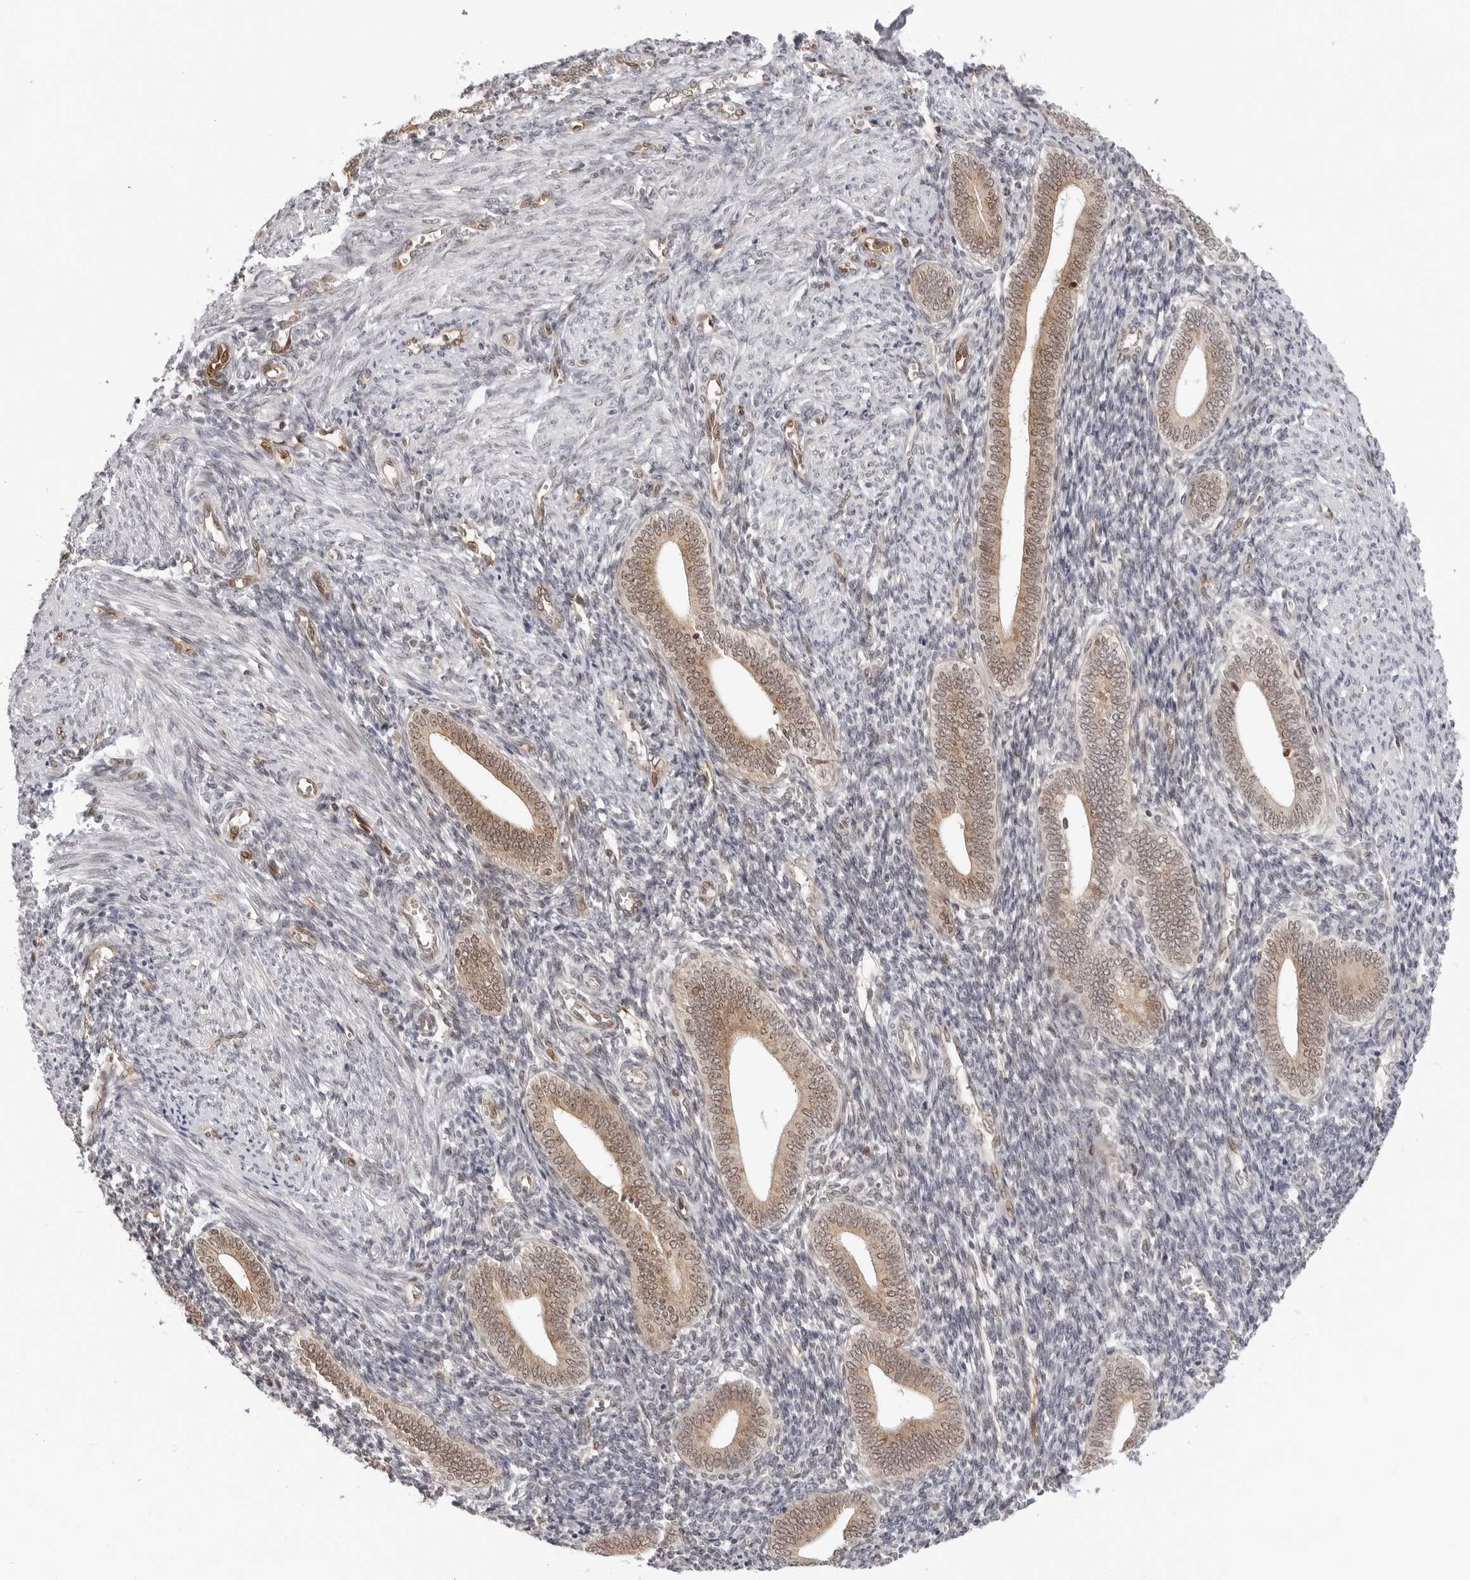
{"staining": {"intensity": "negative", "quantity": "none", "location": "none"}, "tissue": "endometrium", "cell_type": "Cells in endometrial stroma", "image_type": "normal", "snomed": [{"axis": "morphology", "description": "Normal tissue, NOS"}, {"axis": "topography", "description": "Uterus"}, {"axis": "topography", "description": "Endometrium"}], "caption": "The image displays no significant positivity in cells in endometrial stroma of endometrium.", "gene": "ITGB3BP", "patient": {"sex": "female", "age": 33}}